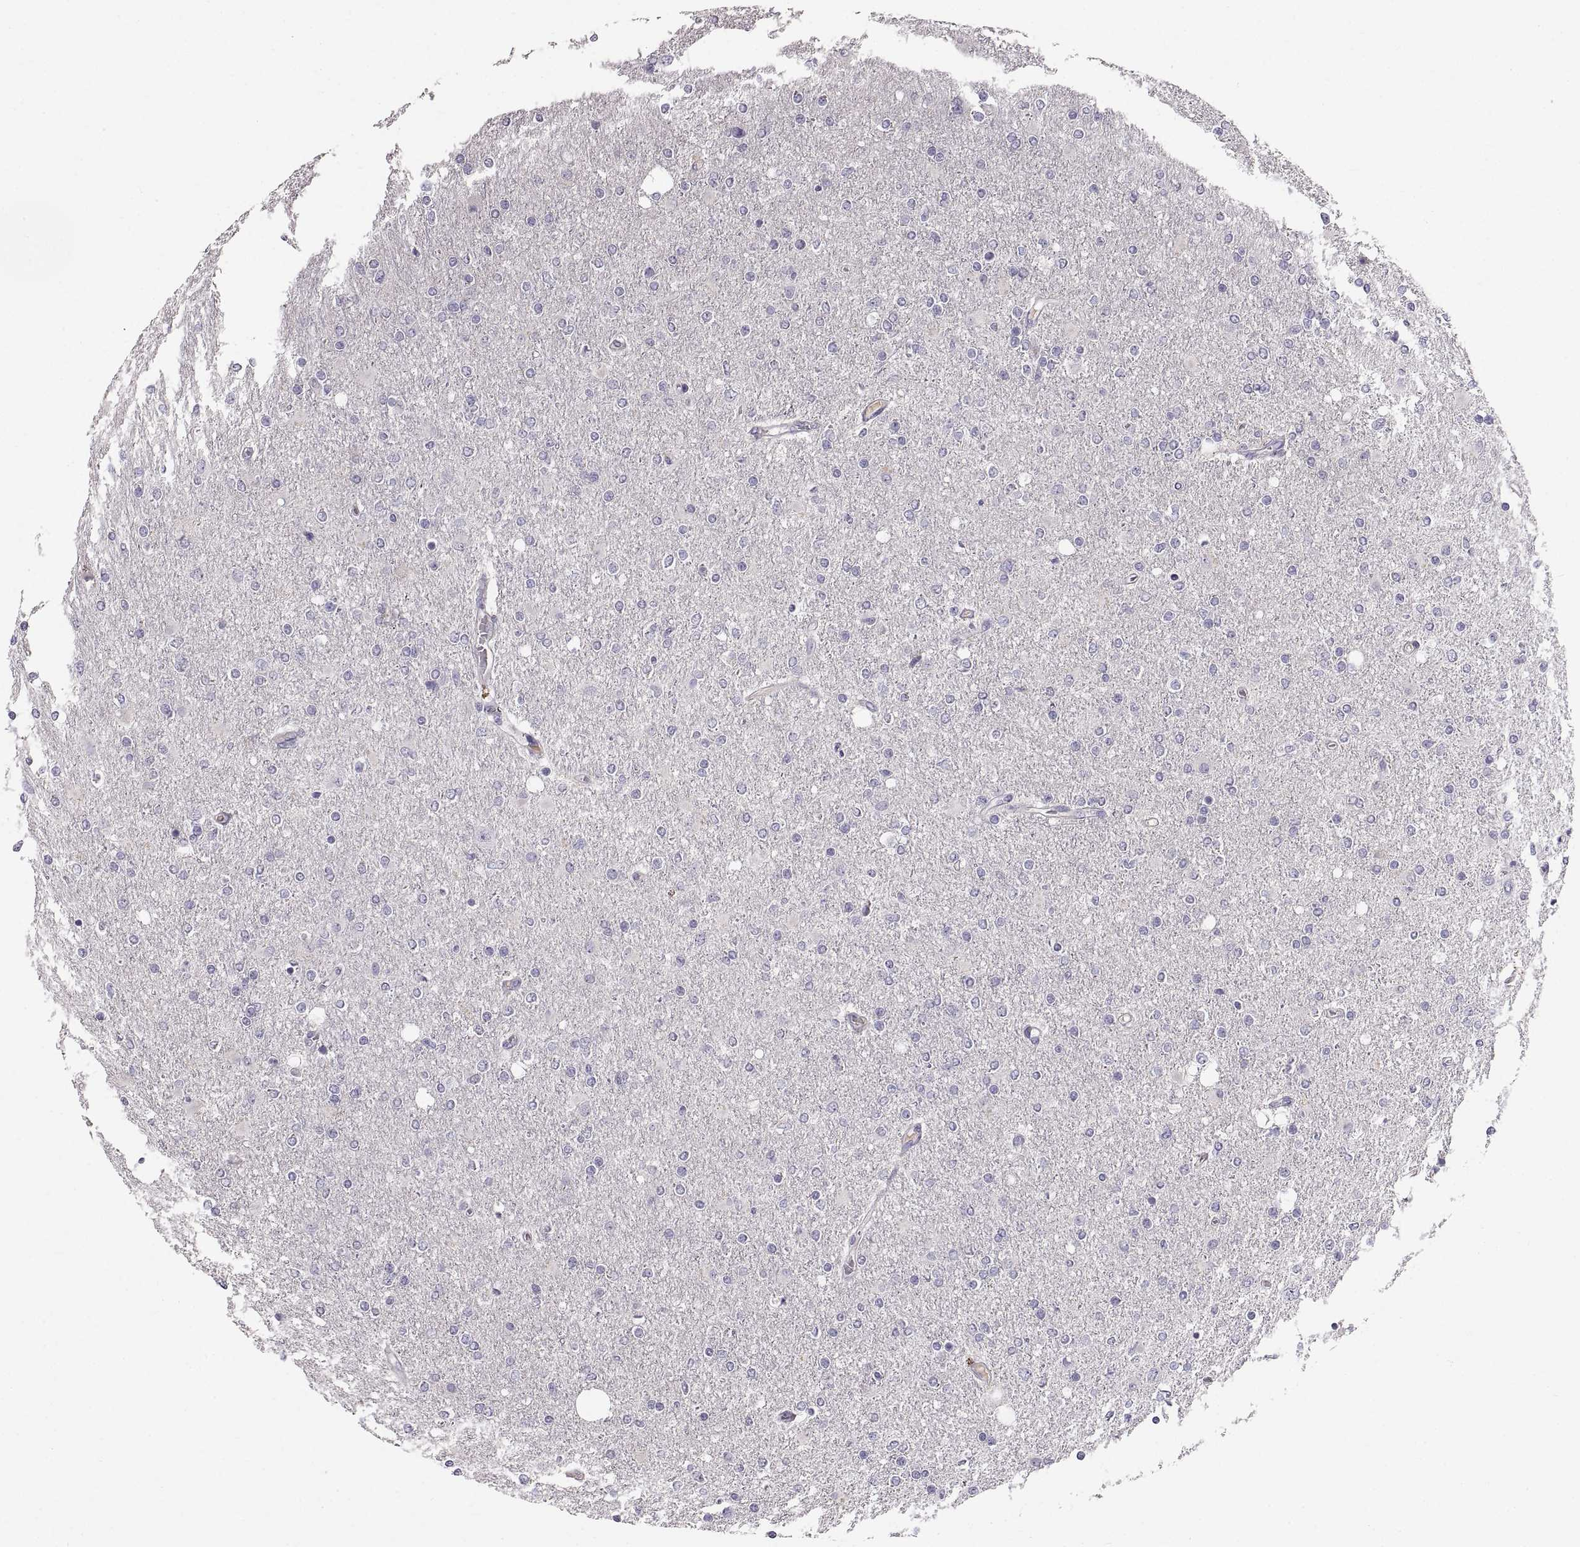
{"staining": {"intensity": "negative", "quantity": "none", "location": "none"}, "tissue": "glioma", "cell_type": "Tumor cells", "image_type": "cancer", "snomed": [{"axis": "morphology", "description": "Glioma, malignant, High grade"}, {"axis": "topography", "description": "Cerebral cortex"}], "caption": "High power microscopy histopathology image of an immunohistochemistry (IHC) histopathology image of glioma, revealing no significant positivity in tumor cells.", "gene": "ADAM32", "patient": {"sex": "male", "age": 70}}